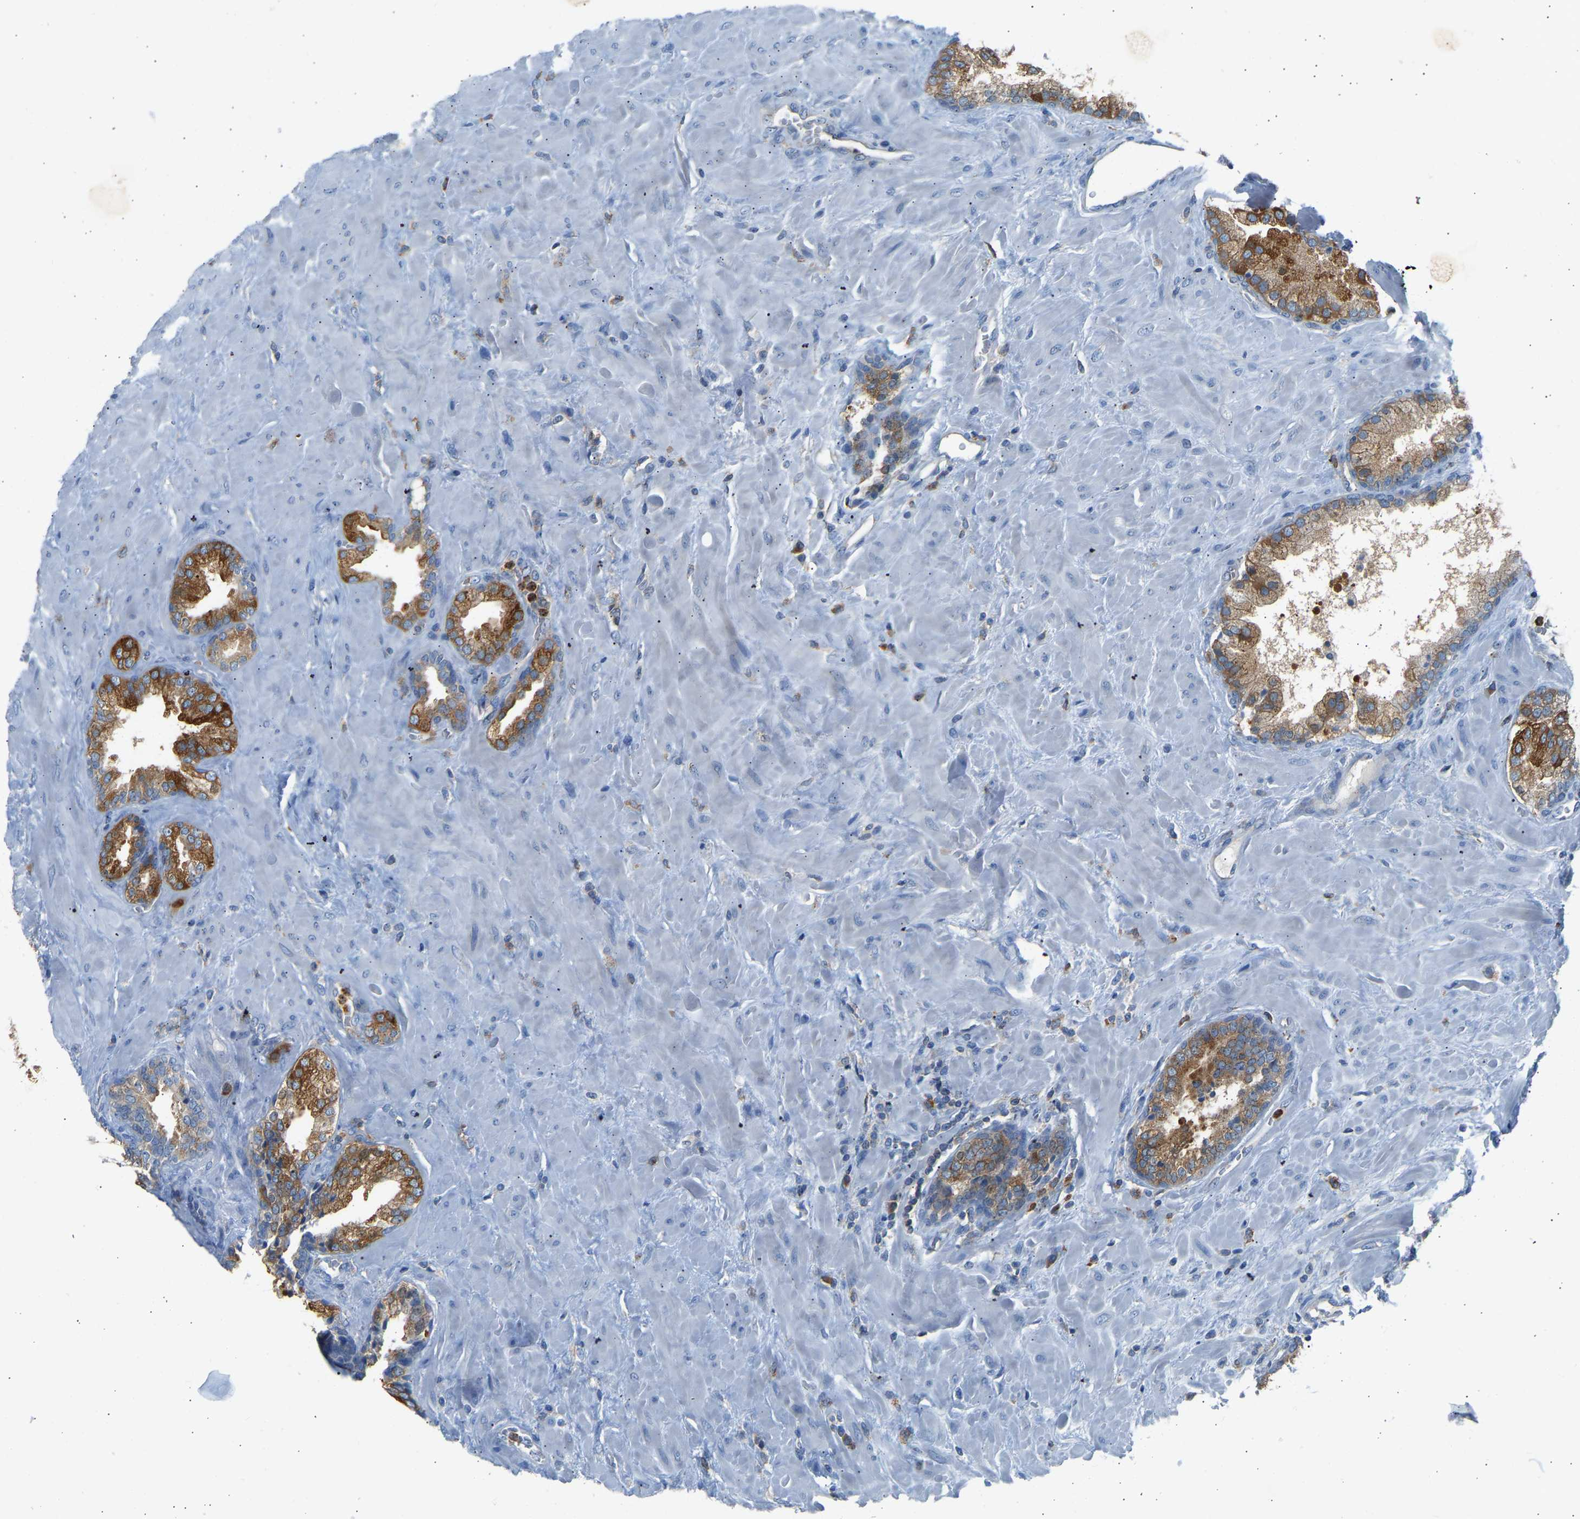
{"staining": {"intensity": "strong", "quantity": ">75%", "location": "cytoplasmic/membranous"}, "tissue": "prostate cancer", "cell_type": "Tumor cells", "image_type": "cancer", "snomed": [{"axis": "morphology", "description": "Adenocarcinoma, Low grade"}, {"axis": "topography", "description": "Prostate"}], "caption": "The immunohistochemical stain labels strong cytoplasmic/membranous expression in tumor cells of prostate cancer (adenocarcinoma (low-grade)) tissue. Using DAB (brown) and hematoxylin (blue) stains, captured at high magnification using brightfield microscopy.", "gene": "TRIM50", "patient": {"sex": "male", "age": 71}}